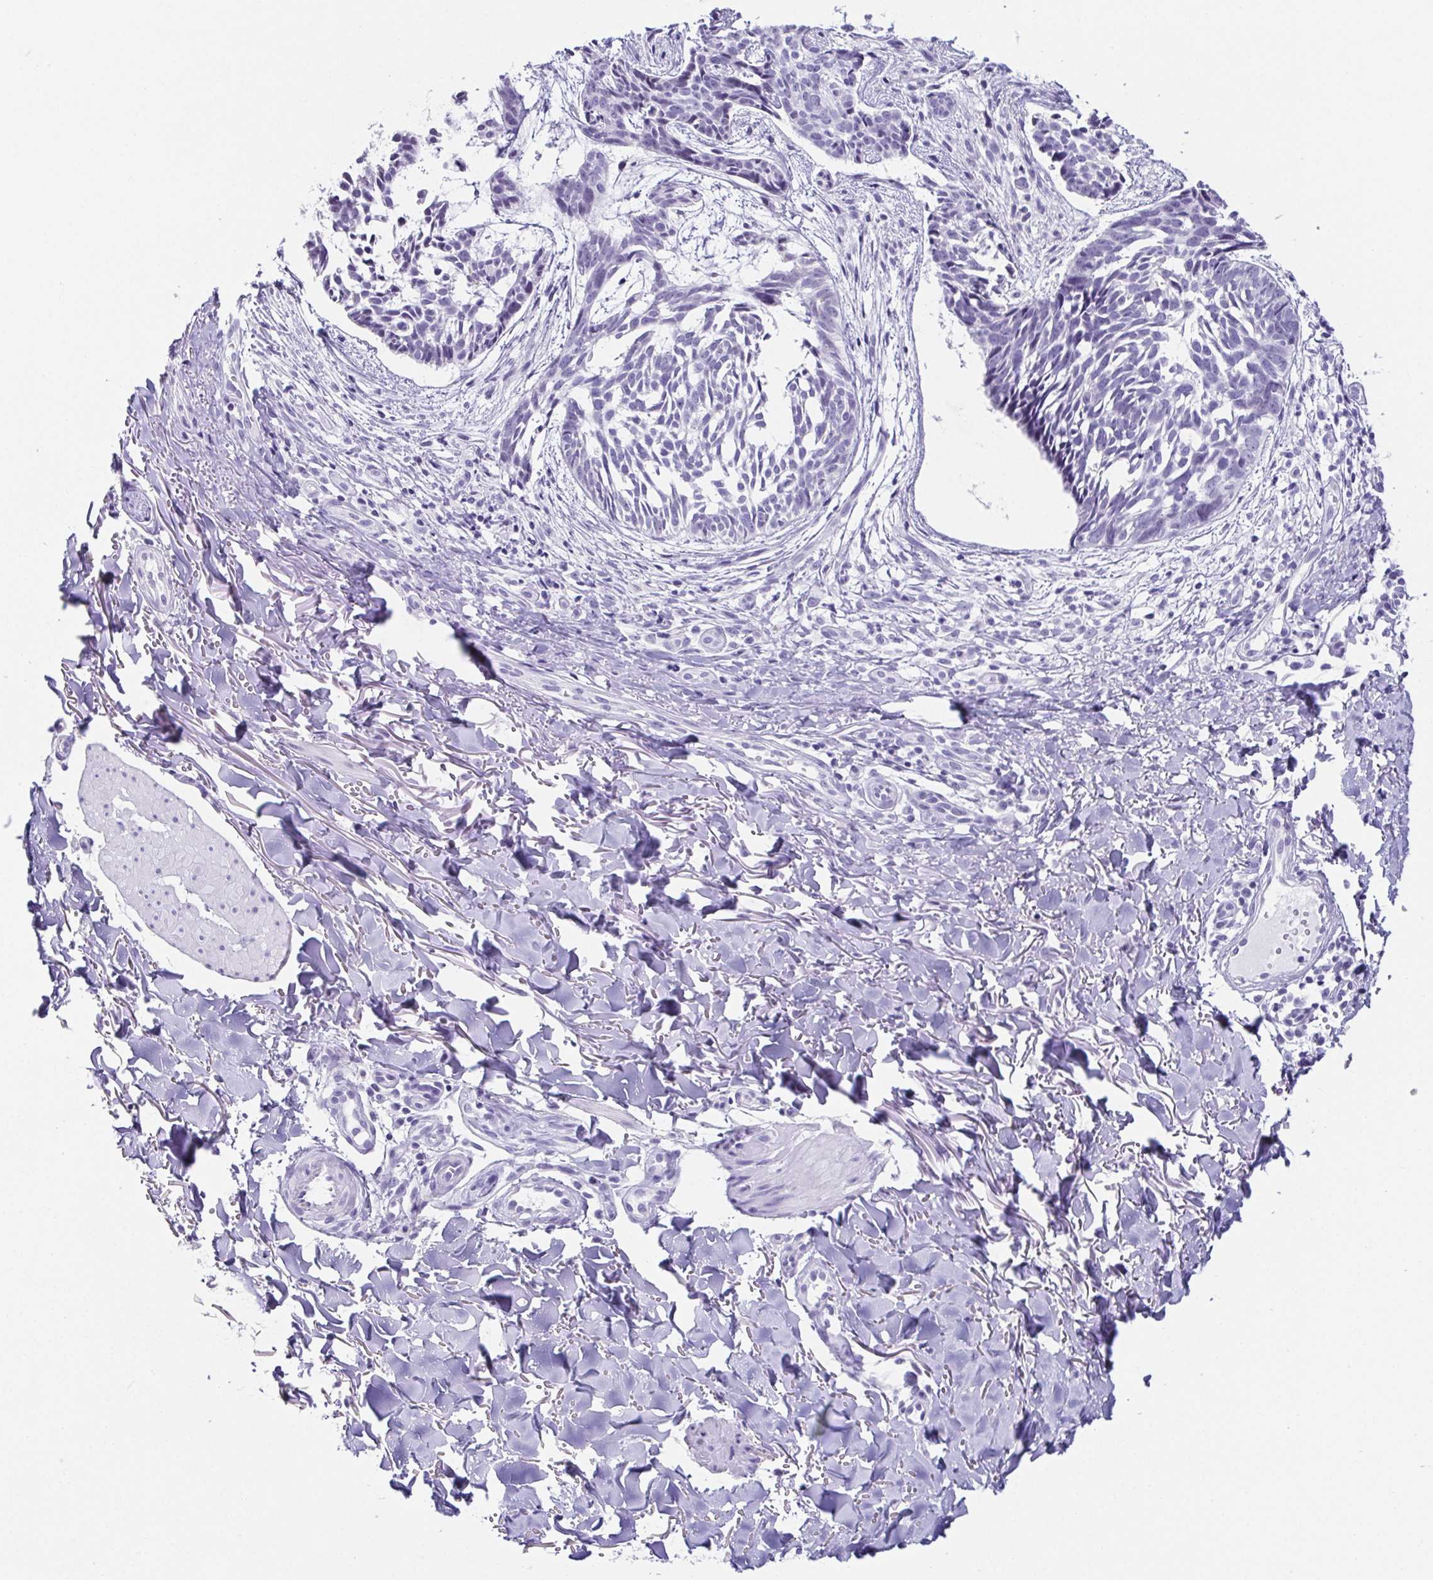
{"staining": {"intensity": "negative", "quantity": "none", "location": "none"}, "tissue": "skin cancer", "cell_type": "Tumor cells", "image_type": "cancer", "snomed": [{"axis": "morphology", "description": "Basal cell carcinoma"}, {"axis": "topography", "description": "Skin"}], "caption": "Human skin cancer (basal cell carcinoma) stained for a protein using immunohistochemistry (IHC) displays no staining in tumor cells.", "gene": "ESX1", "patient": {"sex": "male", "age": 78}}